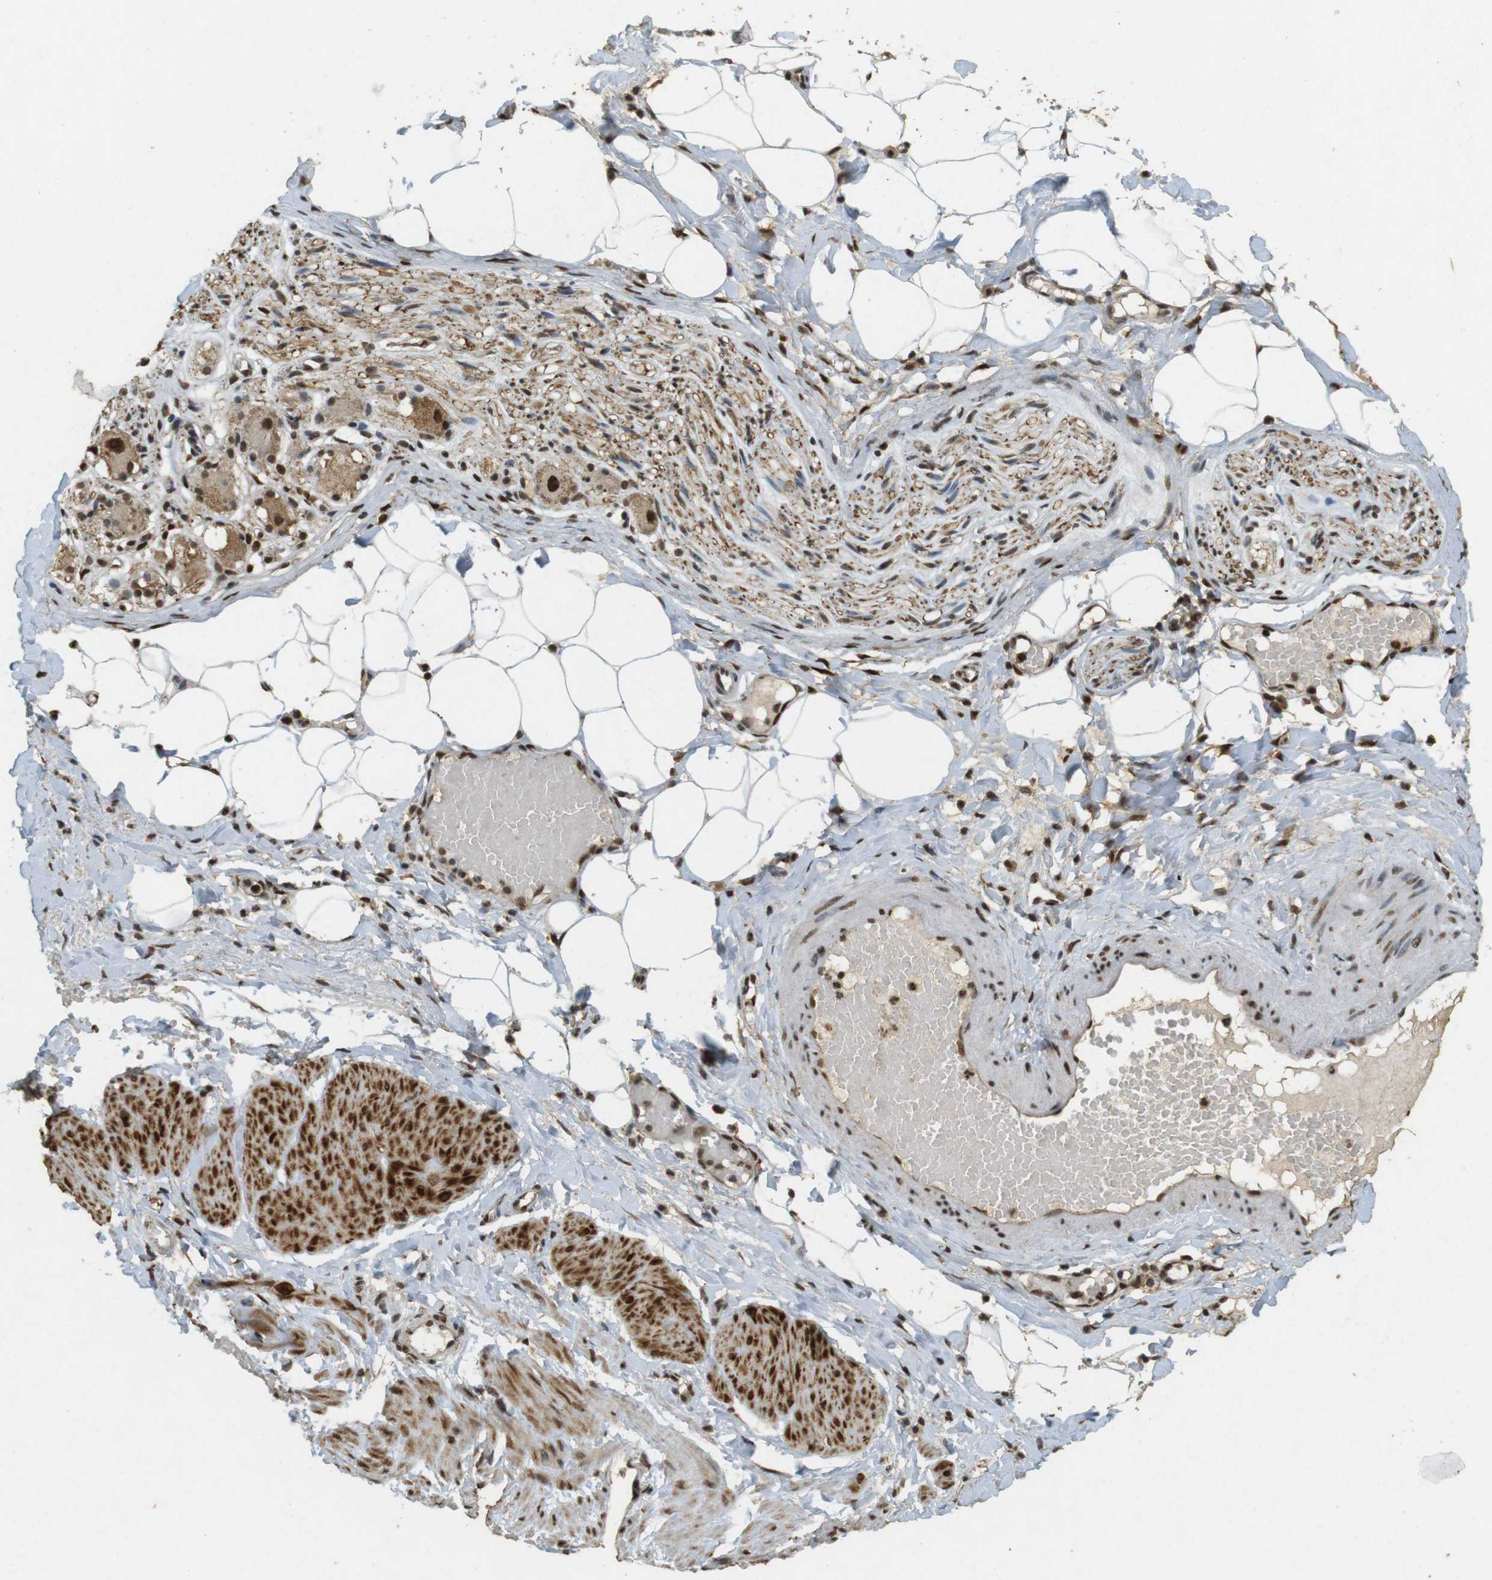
{"staining": {"intensity": "strong", "quantity": ">75%", "location": "nuclear"}, "tissue": "adipose tissue", "cell_type": "Adipocytes", "image_type": "normal", "snomed": [{"axis": "morphology", "description": "Normal tissue, NOS"}, {"axis": "topography", "description": "Soft tissue"}, {"axis": "topography", "description": "Vascular tissue"}], "caption": "This histopathology image reveals unremarkable adipose tissue stained with IHC to label a protein in brown. The nuclear of adipocytes show strong positivity for the protein. Nuclei are counter-stained blue.", "gene": "GATA4", "patient": {"sex": "female", "age": 35}}